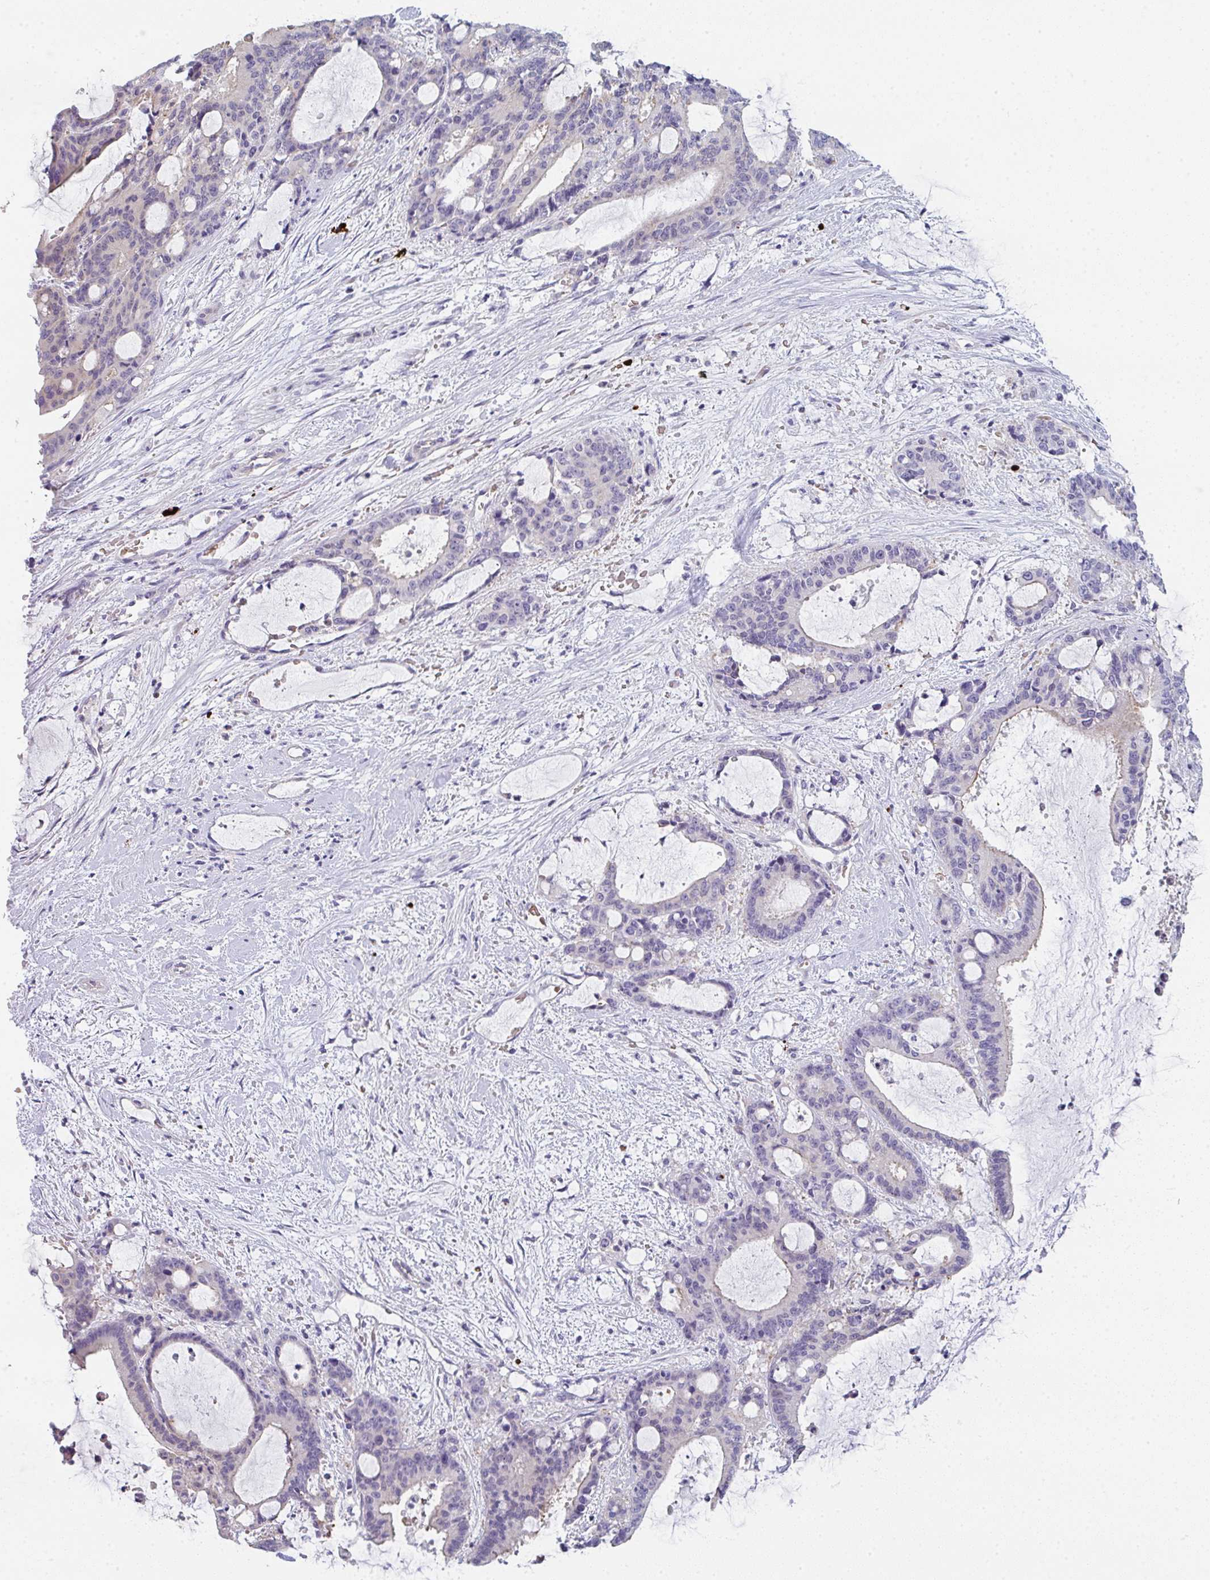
{"staining": {"intensity": "negative", "quantity": "none", "location": "none"}, "tissue": "liver cancer", "cell_type": "Tumor cells", "image_type": "cancer", "snomed": [{"axis": "morphology", "description": "Normal tissue, NOS"}, {"axis": "morphology", "description": "Cholangiocarcinoma"}, {"axis": "topography", "description": "Liver"}, {"axis": "topography", "description": "Peripheral nerve tissue"}], "caption": "Tumor cells show no significant protein expression in cholangiocarcinoma (liver). The staining was performed using DAB (3,3'-diaminobenzidine) to visualize the protein expression in brown, while the nuclei were stained in blue with hematoxylin (Magnification: 20x).", "gene": "CACNA1S", "patient": {"sex": "female", "age": 73}}